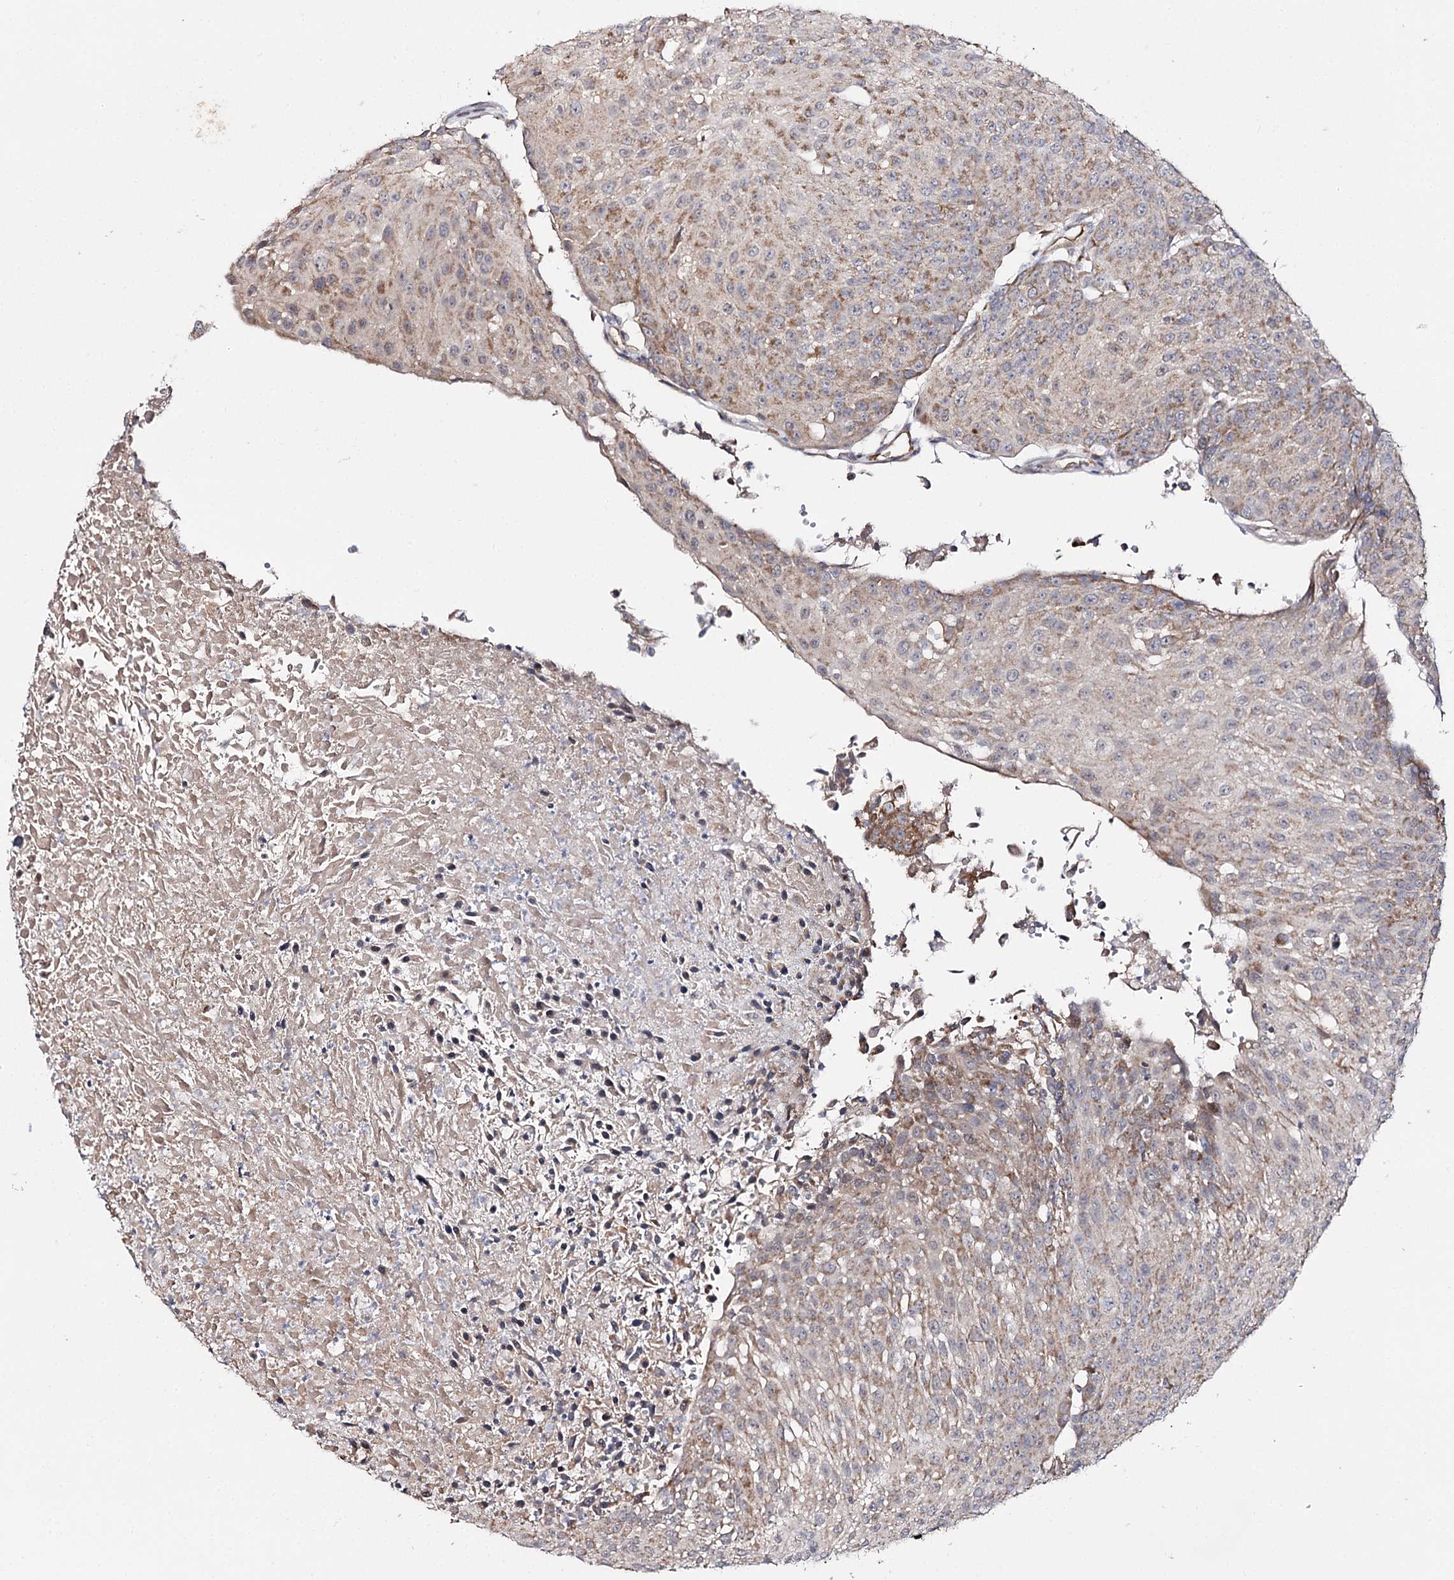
{"staining": {"intensity": "weak", "quantity": "25%-75%", "location": "cytoplasmic/membranous"}, "tissue": "urothelial cancer", "cell_type": "Tumor cells", "image_type": "cancer", "snomed": [{"axis": "morphology", "description": "Urothelial carcinoma, High grade"}, {"axis": "topography", "description": "Urinary bladder"}], "caption": "Urothelial cancer stained for a protein shows weak cytoplasmic/membranous positivity in tumor cells. (Stains: DAB (3,3'-diaminobenzidine) in brown, nuclei in blue, Microscopy: brightfield microscopy at high magnification).", "gene": "CBR4", "patient": {"sex": "female", "age": 85}}